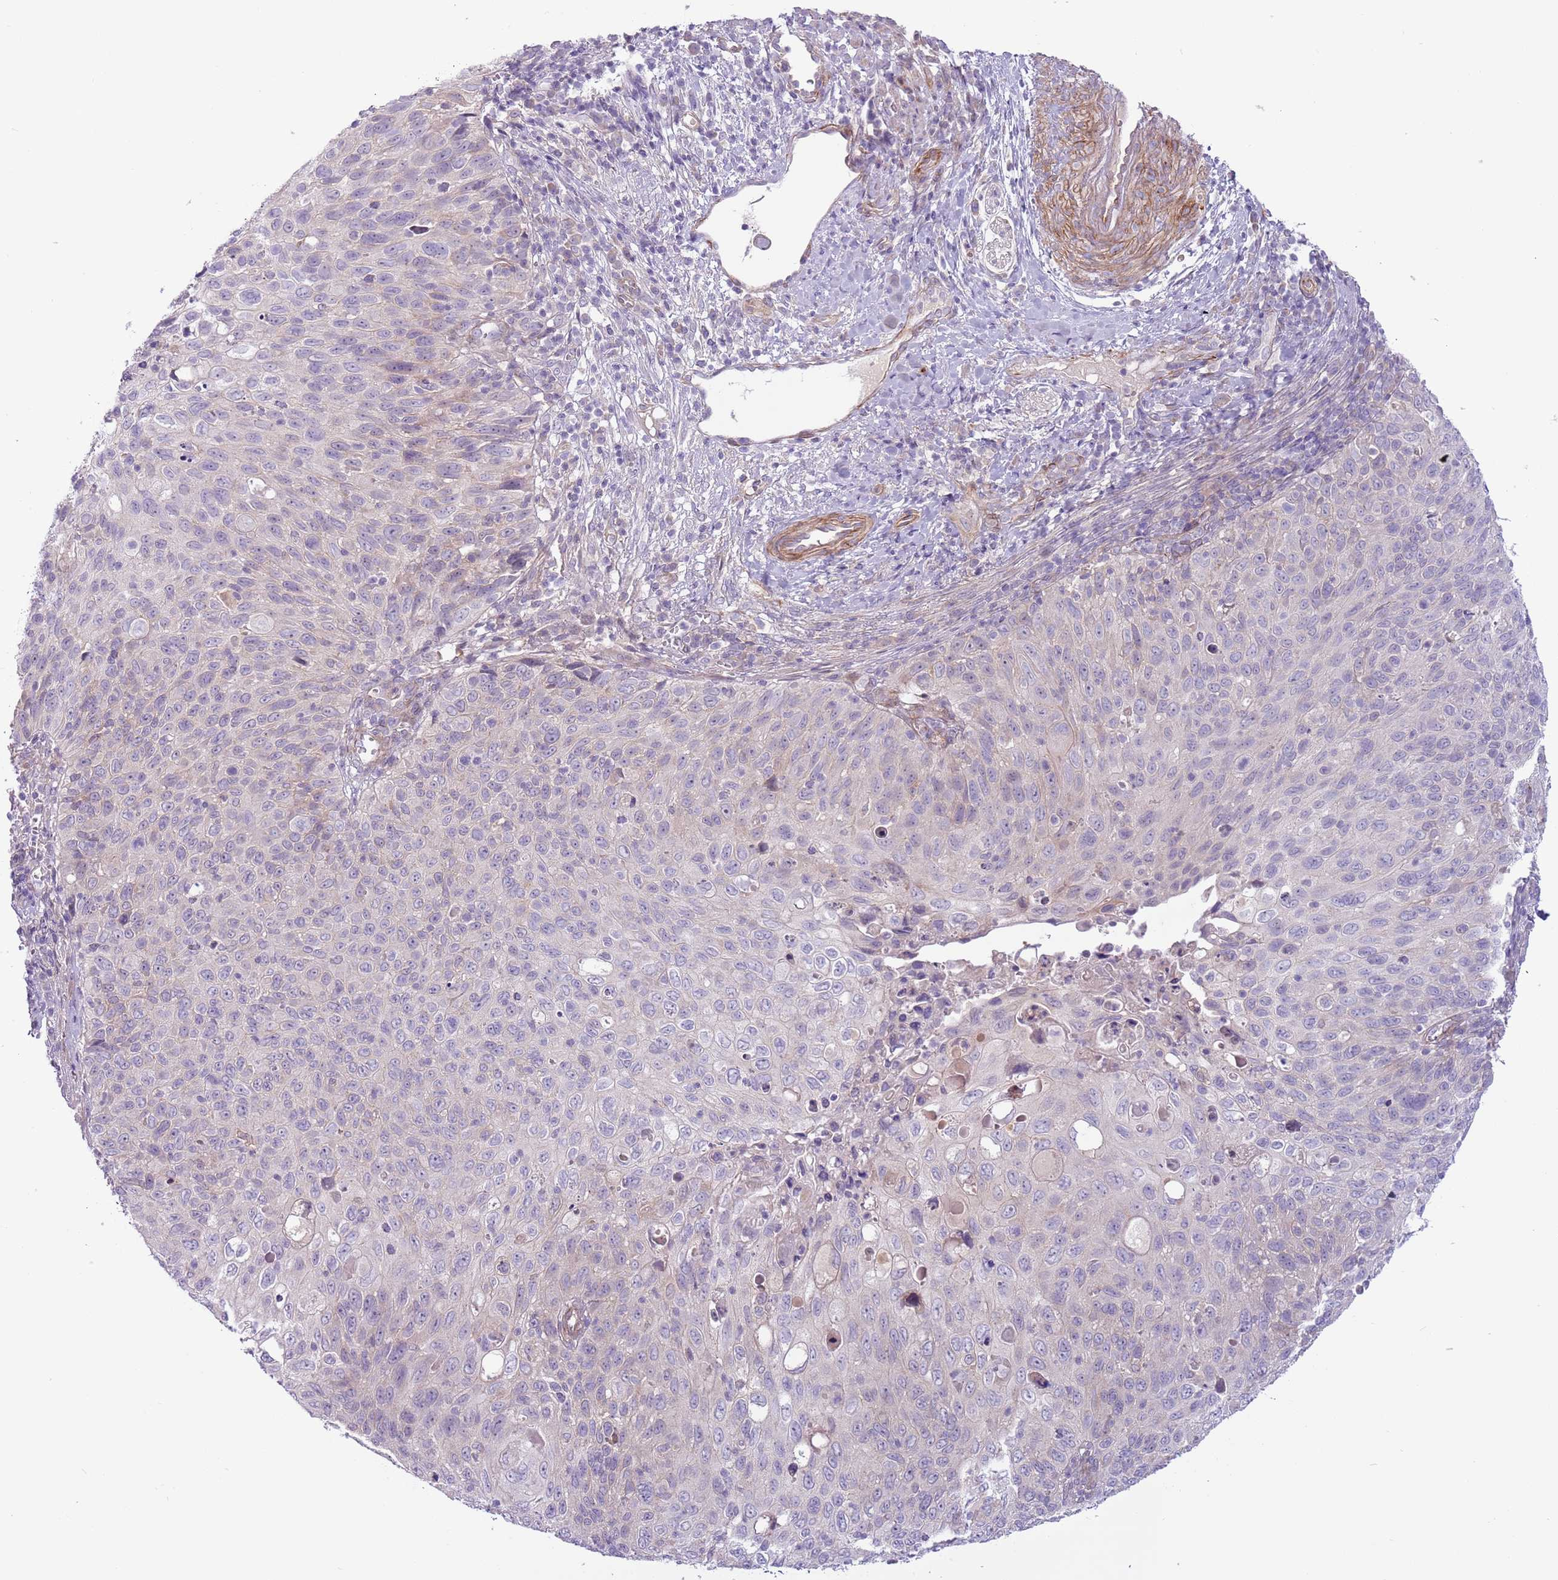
{"staining": {"intensity": "negative", "quantity": "none", "location": "none"}, "tissue": "cervical cancer", "cell_type": "Tumor cells", "image_type": "cancer", "snomed": [{"axis": "morphology", "description": "Squamous cell carcinoma, NOS"}, {"axis": "topography", "description": "Cervix"}], "caption": "Micrograph shows no protein expression in tumor cells of squamous cell carcinoma (cervical) tissue.", "gene": "MRO", "patient": {"sex": "female", "age": 70}}